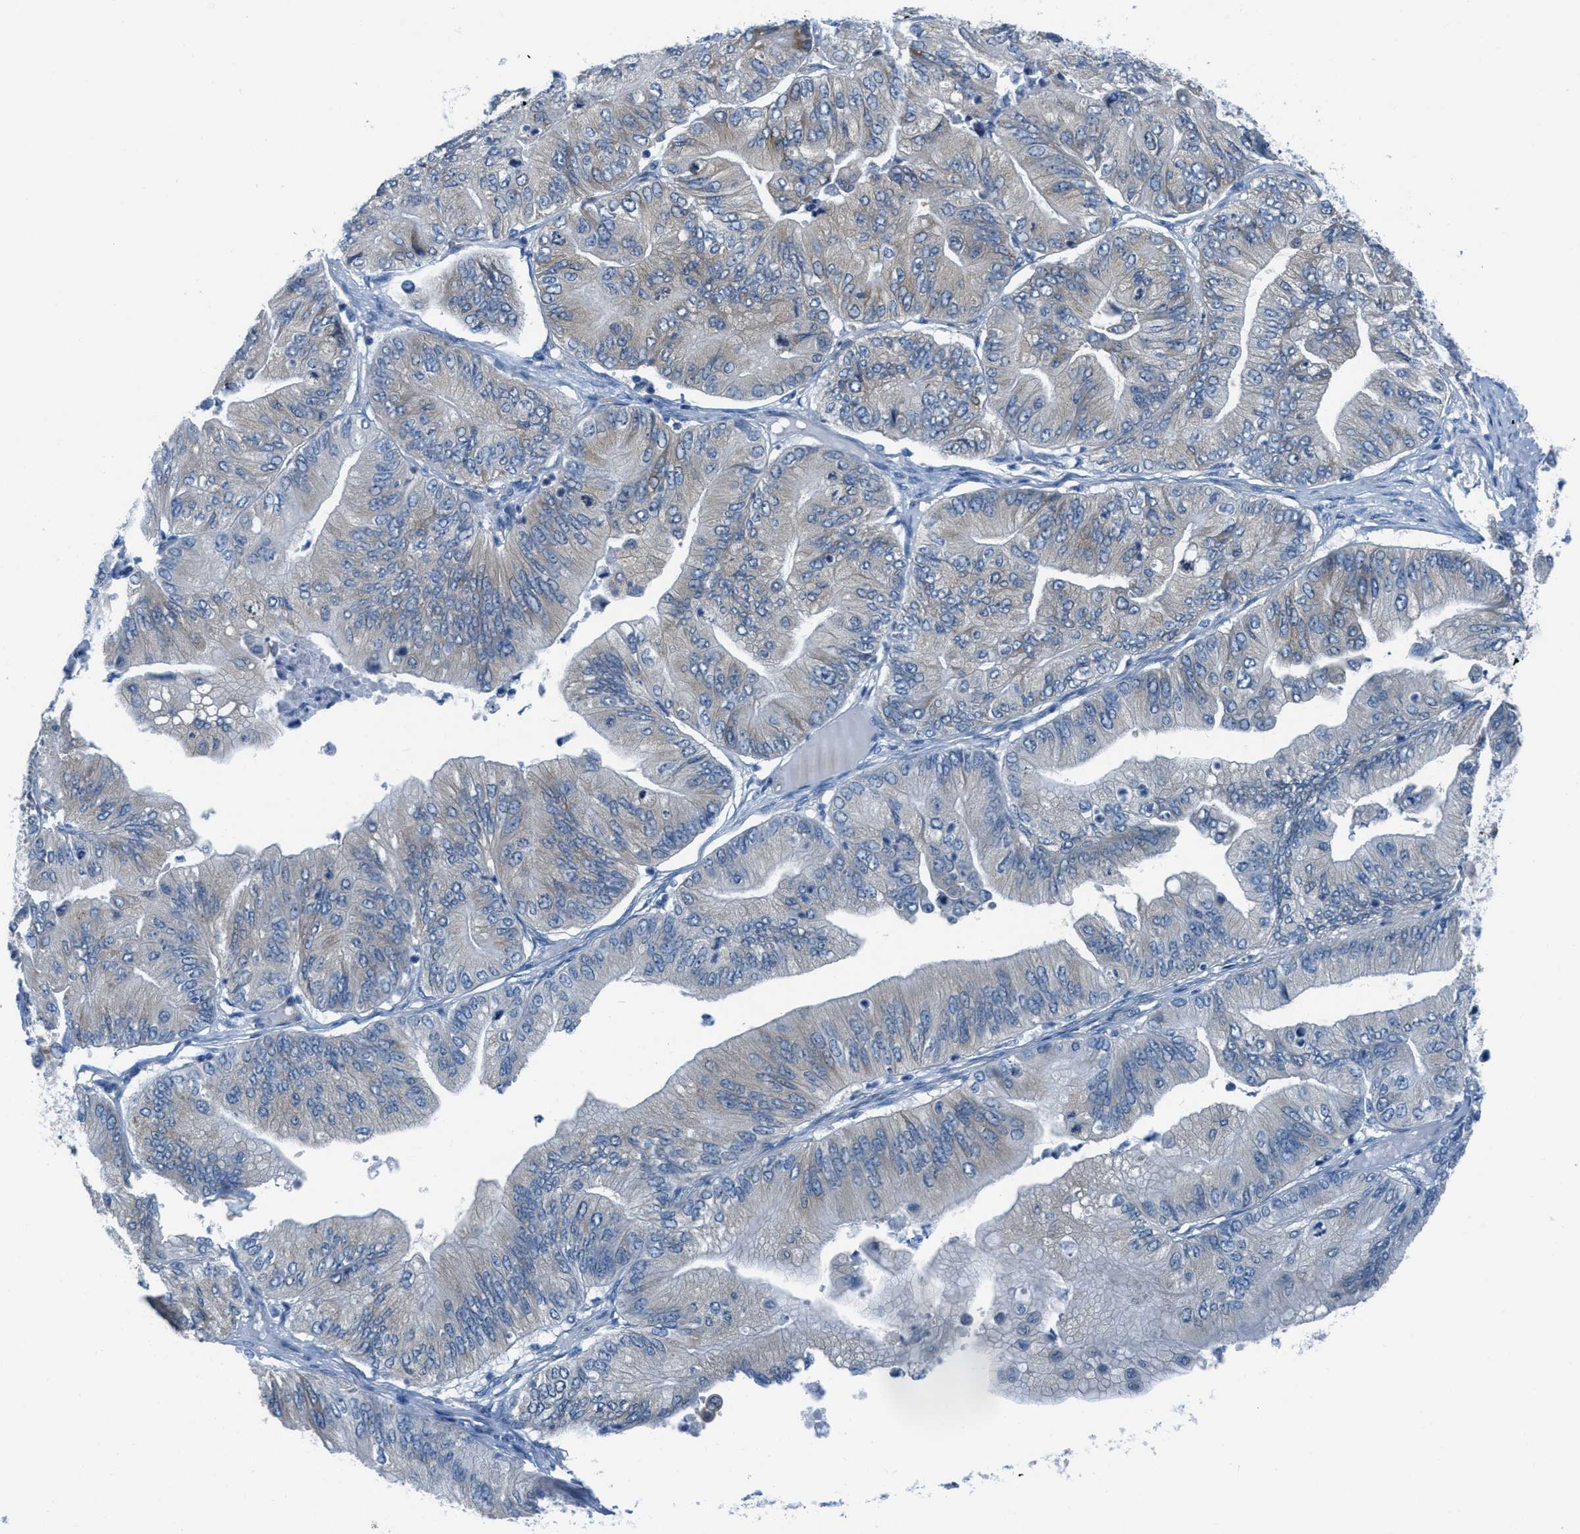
{"staining": {"intensity": "negative", "quantity": "none", "location": "none"}, "tissue": "ovarian cancer", "cell_type": "Tumor cells", "image_type": "cancer", "snomed": [{"axis": "morphology", "description": "Cystadenocarcinoma, mucinous, NOS"}, {"axis": "topography", "description": "Ovary"}], "caption": "Immunohistochemistry of human ovarian cancer reveals no expression in tumor cells.", "gene": "MAPRE2", "patient": {"sex": "female", "age": 61}}